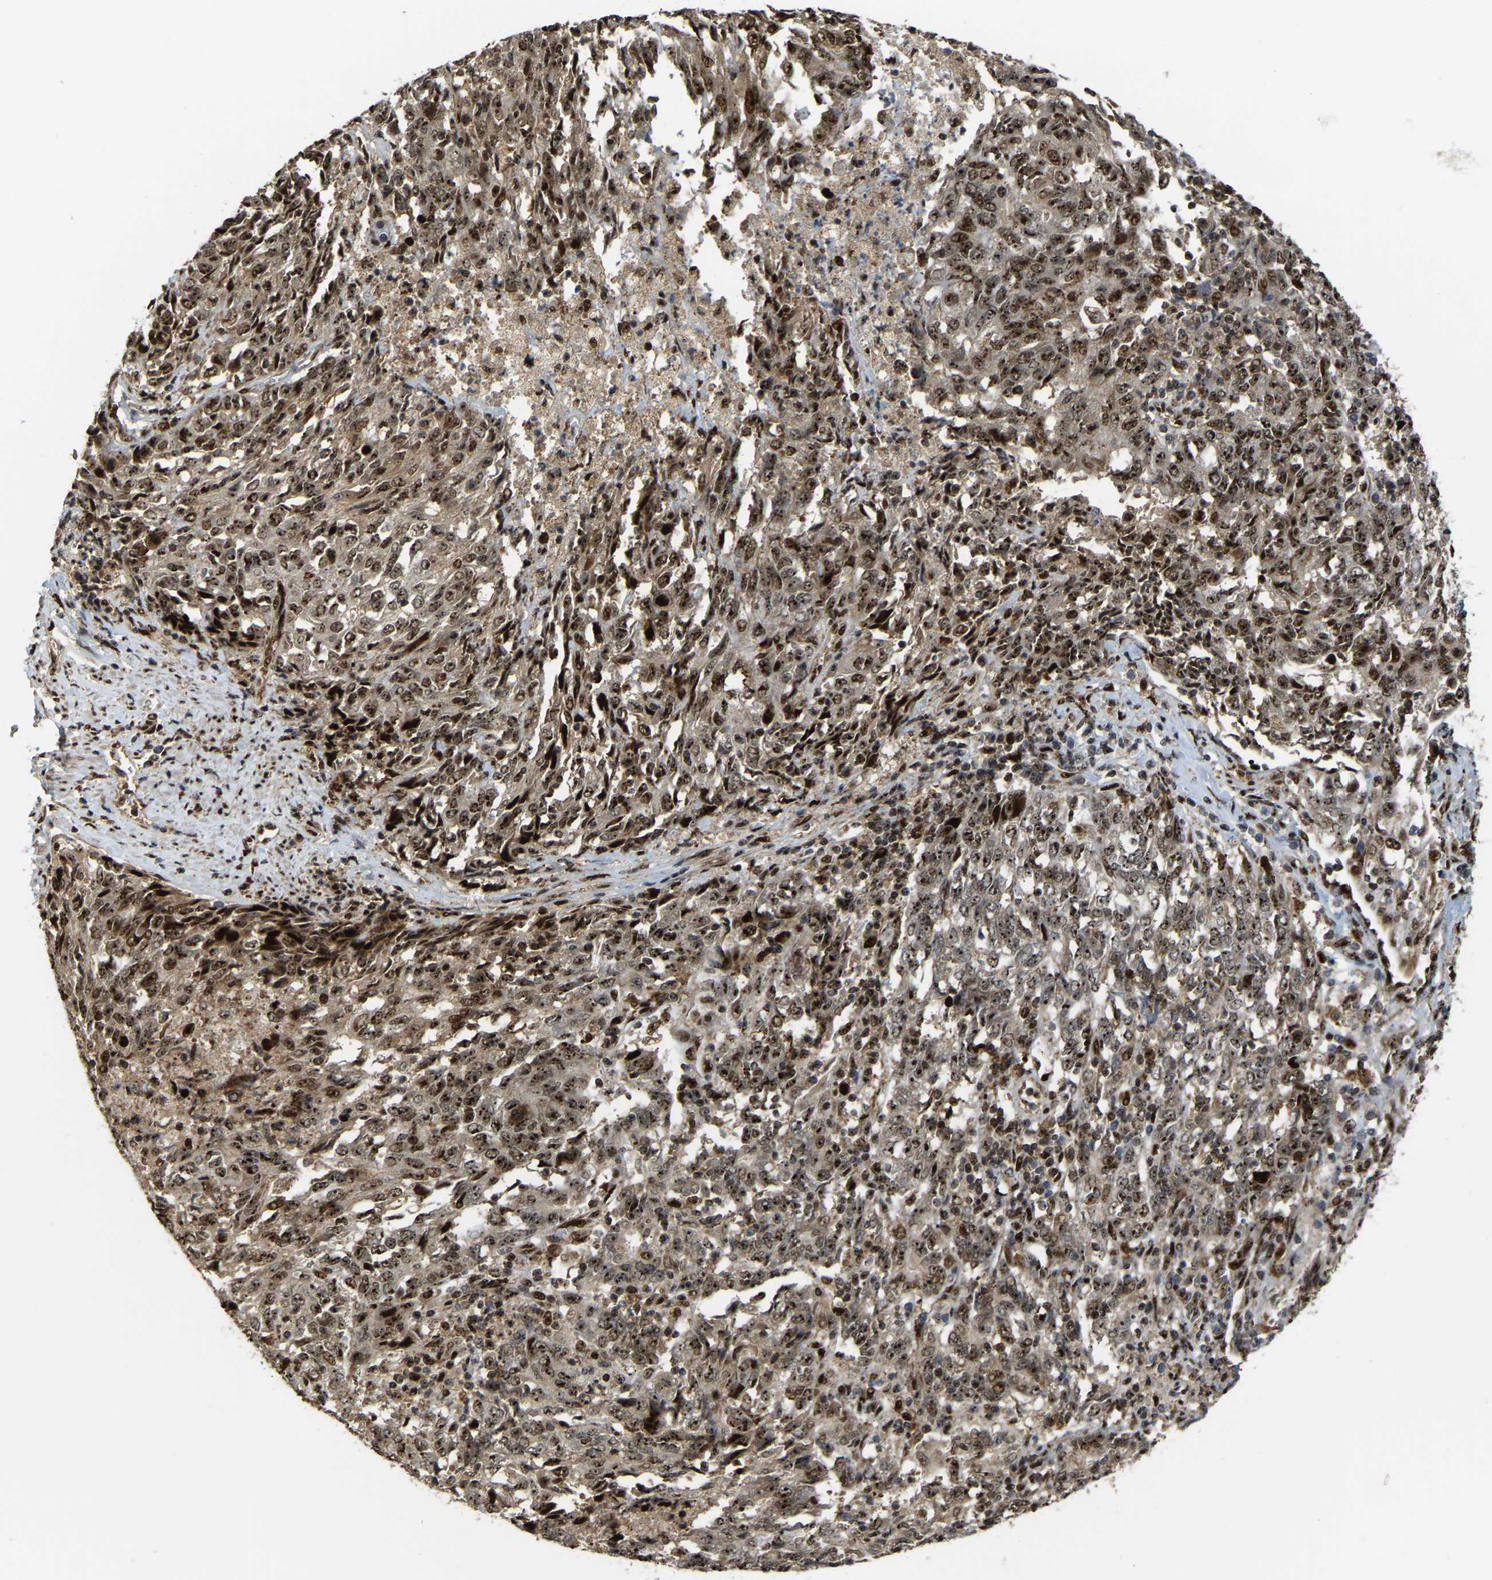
{"staining": {"intensity": "strong", "quantity": ">75%", "location": "nuclear"}, "tissue": "endometrial cancer", "cell_type": "Tumor cells", "image_type": "cancer", "snomed": [{"axis": "morphology", "description": "Adenocarcinoma, NOS"}, {"axis": "topography", "description": "Endometrium"}], "caption": "Immunohistochemistry histopathology image of human endometrial cancer (adenocarcinoma) stained for a protein (brown), which exhibits high levels of strong nuclear staining in approximately >75% of tumor cells.", "gene": "ZNF687", "patient": {"sex": "female", "age": 80}}